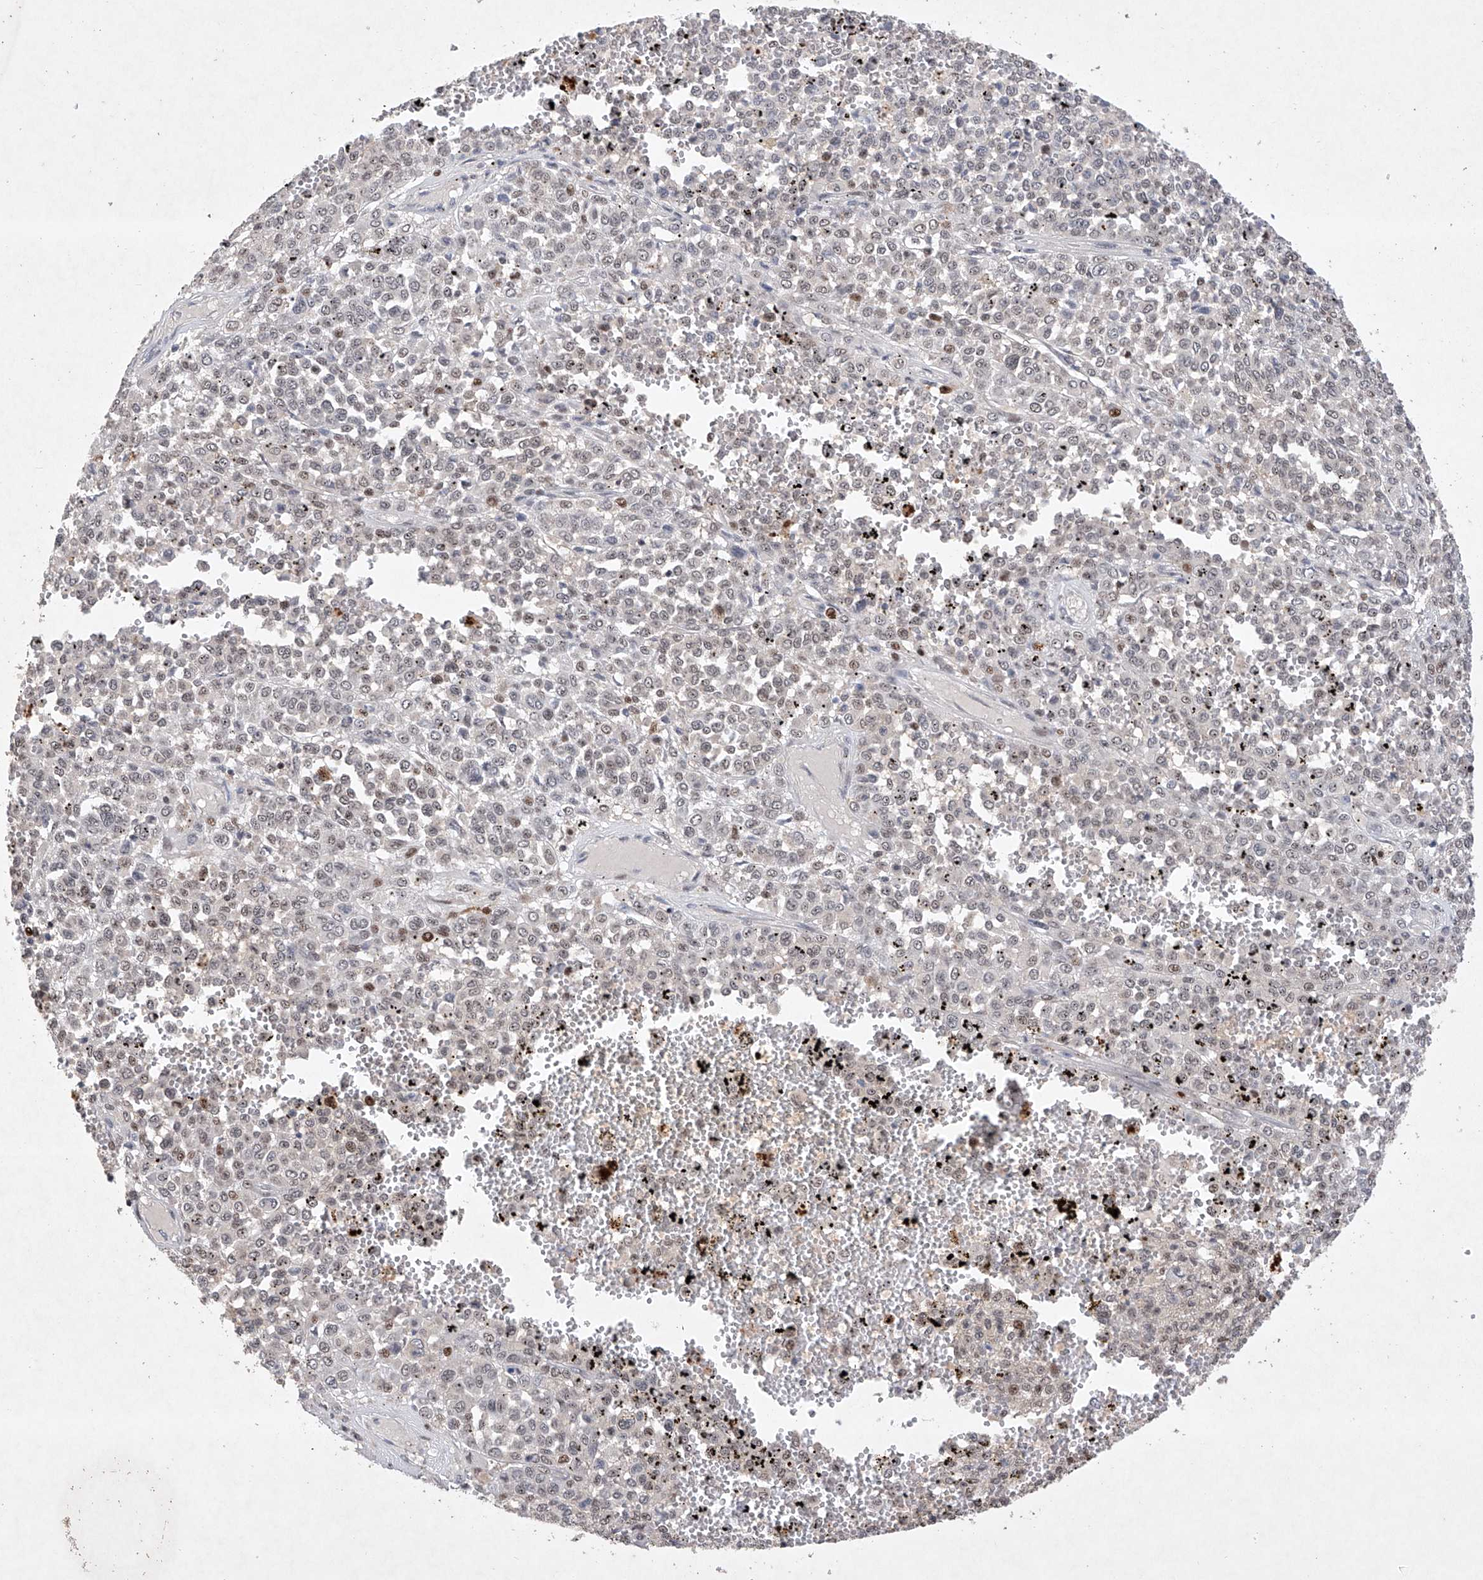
{"staining": {"intensity": "negative", "quantity": "none", "location": "none"}, "tissue": "melanoma", "cell_type": "Tumor cells", "image_type": "cancer", "snomed": [{"axis": "morphology", "description": "Malignant melanoma, Metastatic site"}, {"axis": "topography", "description": "Pancreas"}], "caption": "Immunohistochemistry (IHC) histopathology image of neoplastic tissue: malignant melanoma (metastatic site) stained with DAB demonstrates no significant protein positivity in tumor cells. (DAB (3,3'-diaminobenzidine) IHC with hematoxylin counter stain).", "gene": "AFG1L", "patient": {"sex": "female", "age": 30}}